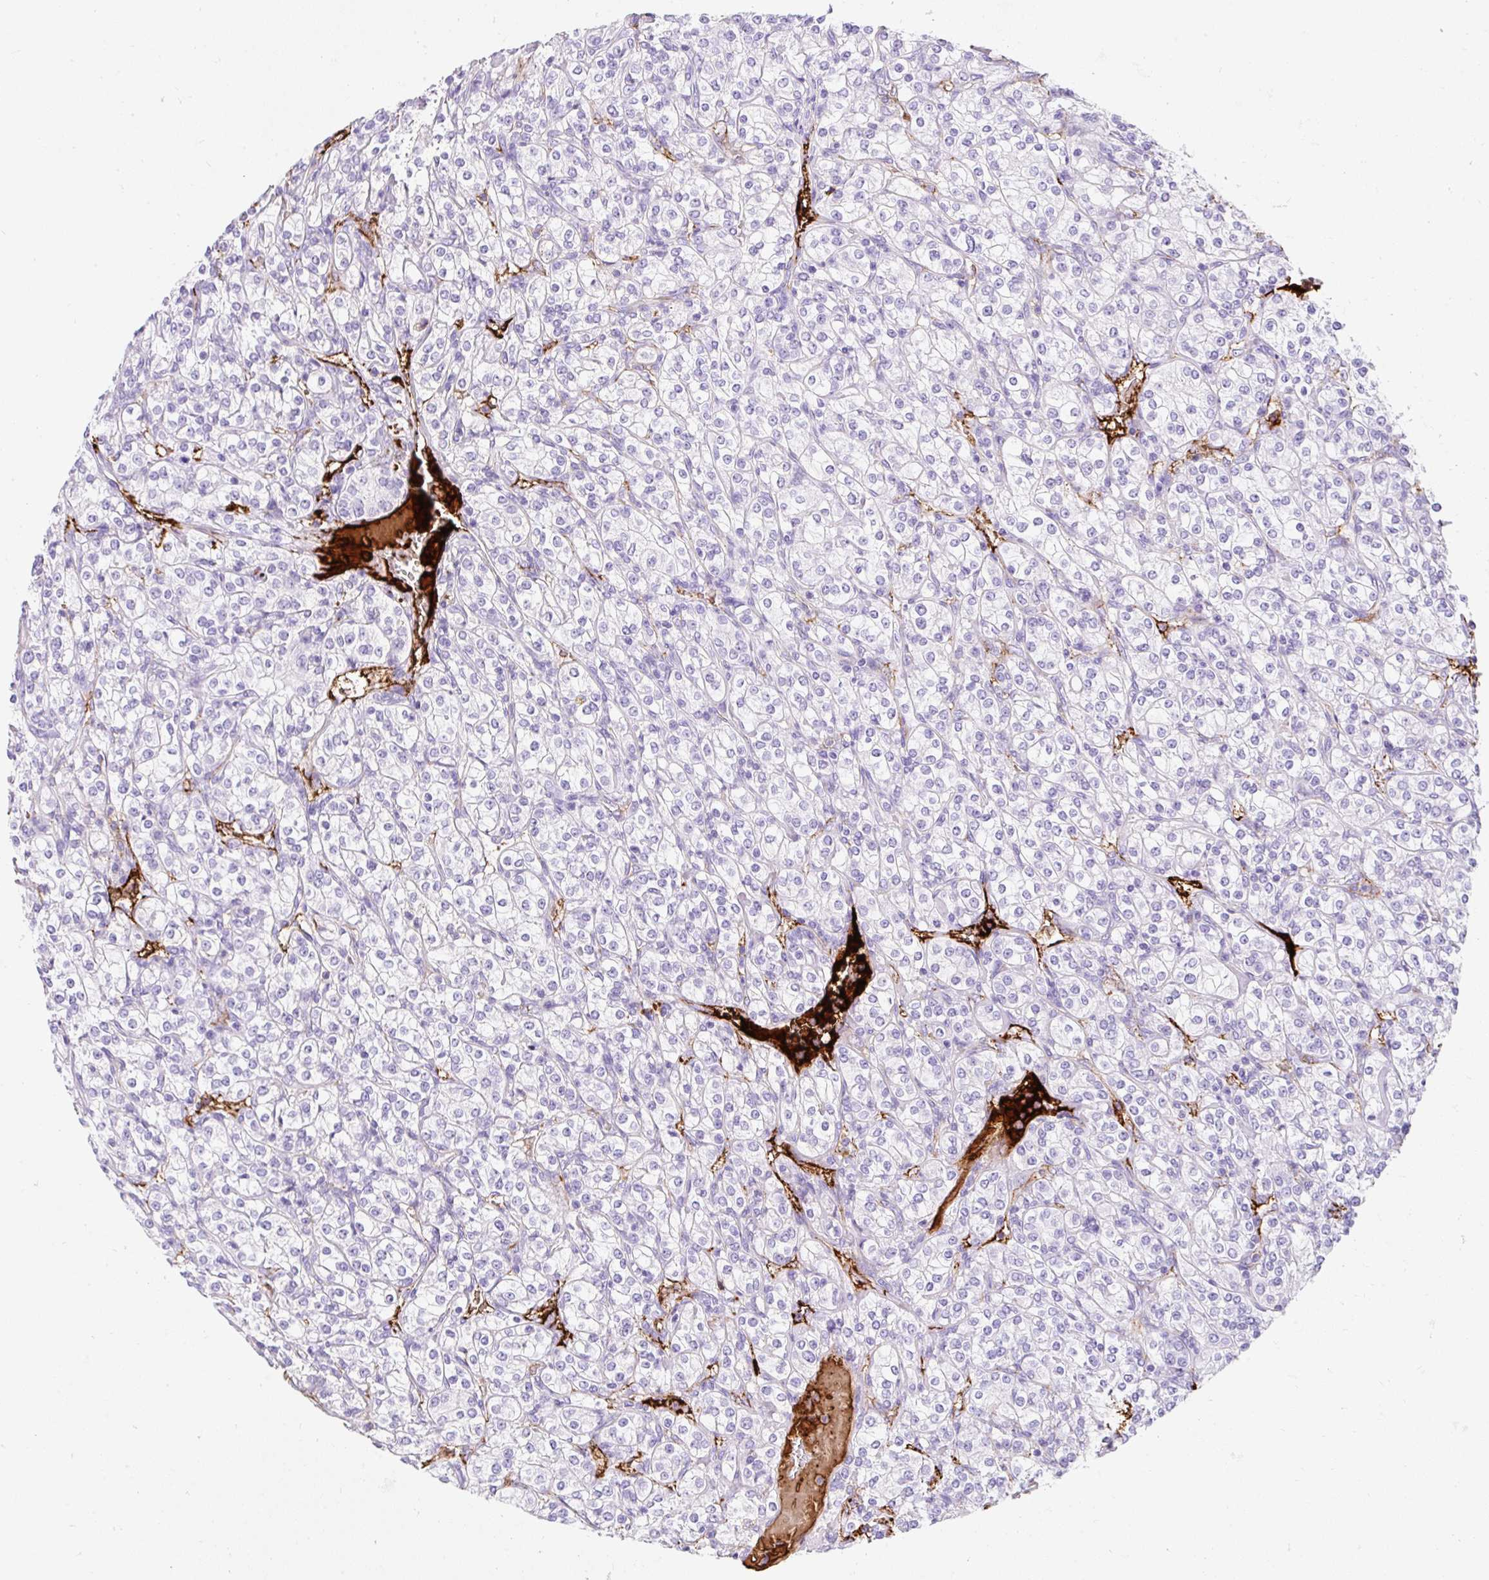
{"staining": {"intensity": "negative", "quantity": "none", "location": "none"}, "tissue": "renal cancer", "cell_type": "Tumor cells", "image_type": "cancer", "snomed": [{"axis": "morphology", "description": "Adenocarcinoma, NOS"}, {"axis": "topography", "description": "Kidney"}], "caption": "Immunohistochemical staining of renal adenocarcinoma reveals no significant expression in tumor cells.", "gene": "APOC4-APOC2", "patient": {"sex": "male", "age": 77}}